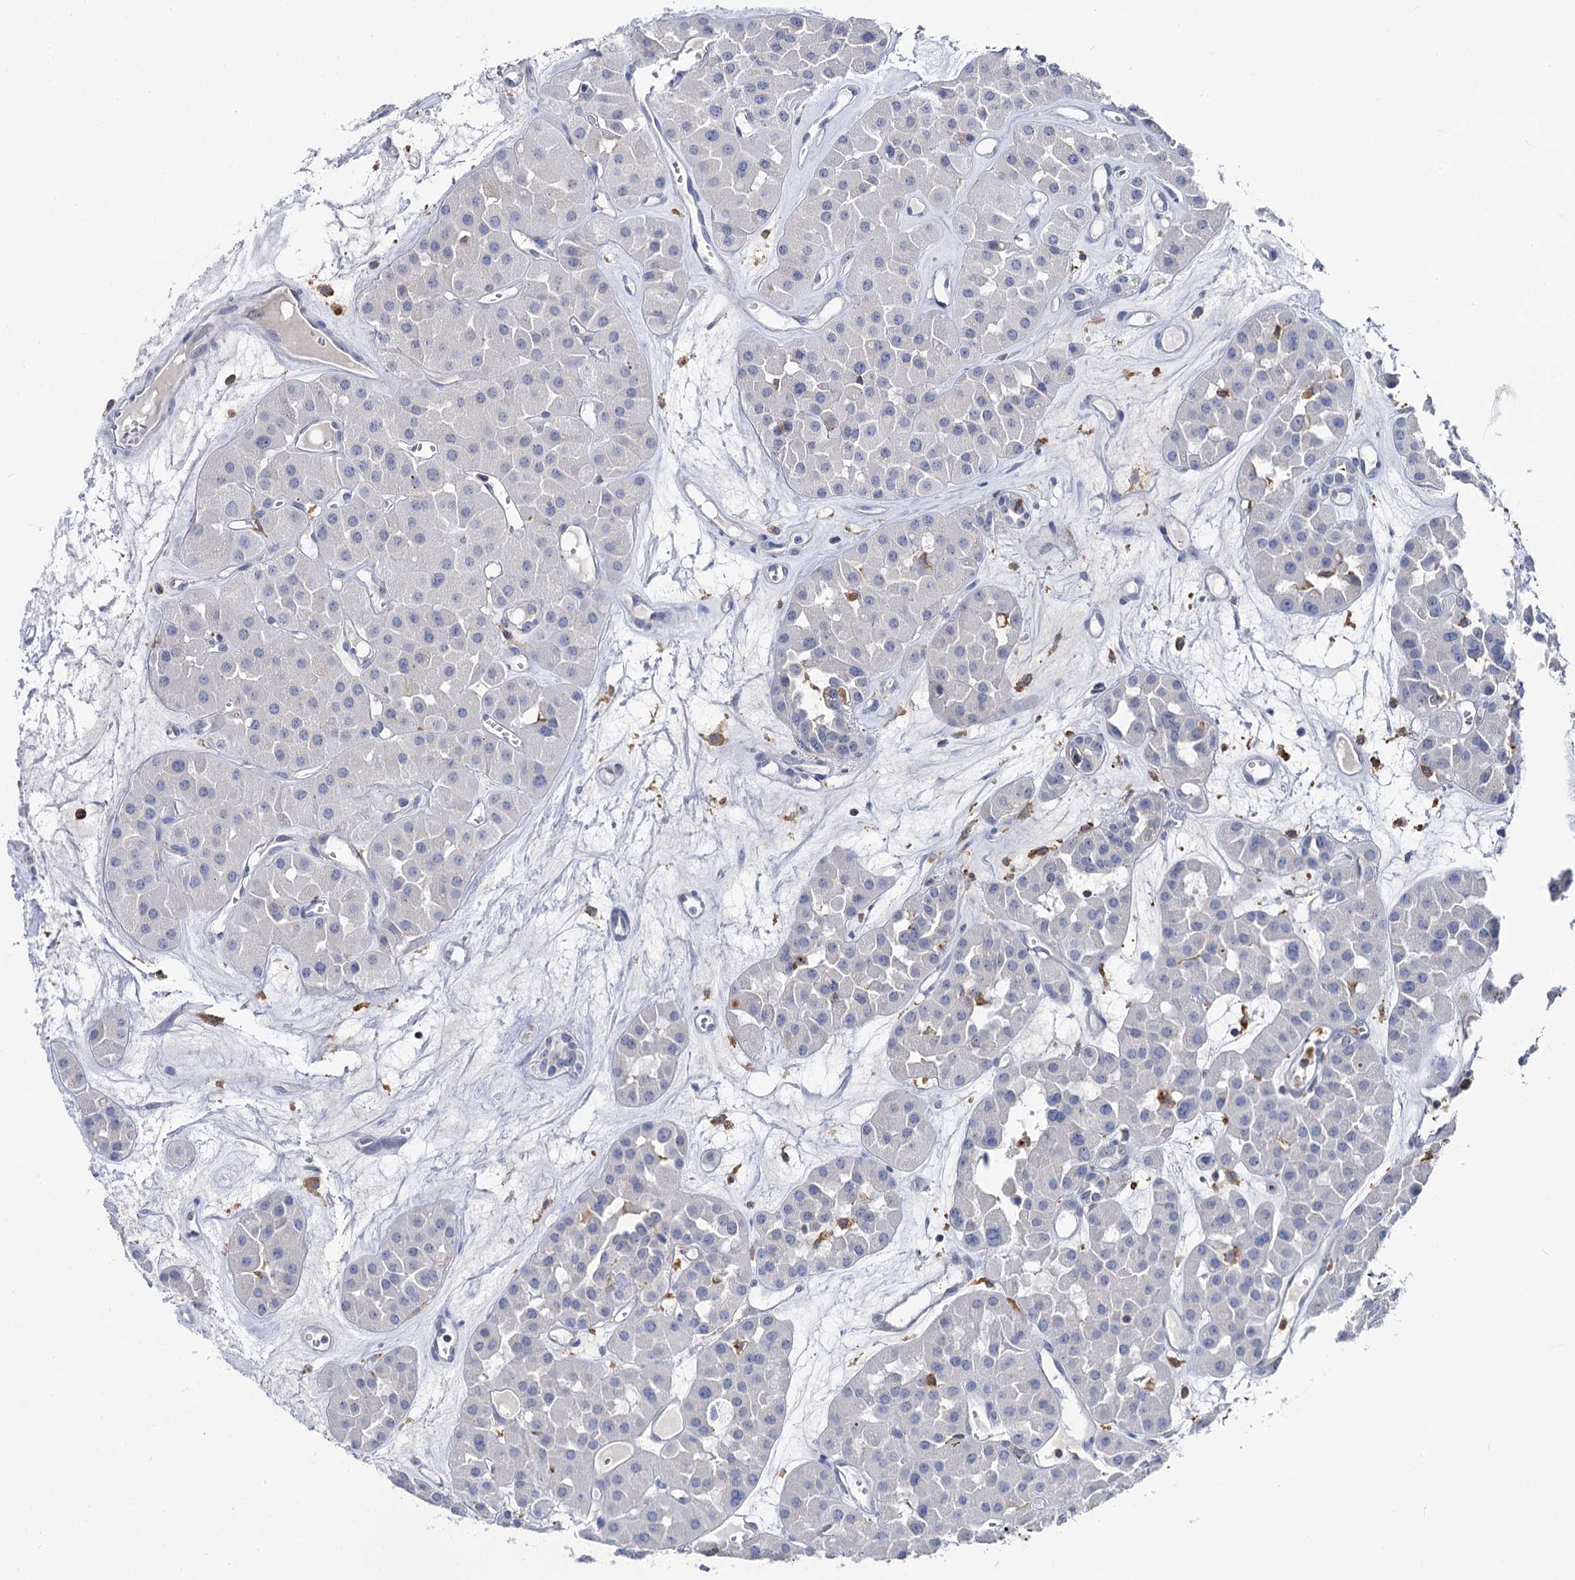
{"staining": {"intensity": "negative", "quantity": "none", "location": "none"}, "tissue": "renal cancer", "cell_type": "Tumor cells", "image_type": "cancer", "snomed": [{"axis": "morphology", "description": "Carcinoma, NOS"}, {"axis": "topography", "description": "Kidney"}], "caption": "DAB immunohistochemical staining of renal cancer (carcinoma) exhibits no significant expression in tumor cells.", "gene": "RHOG", "patient": {"sex": "female", "age": 75}}